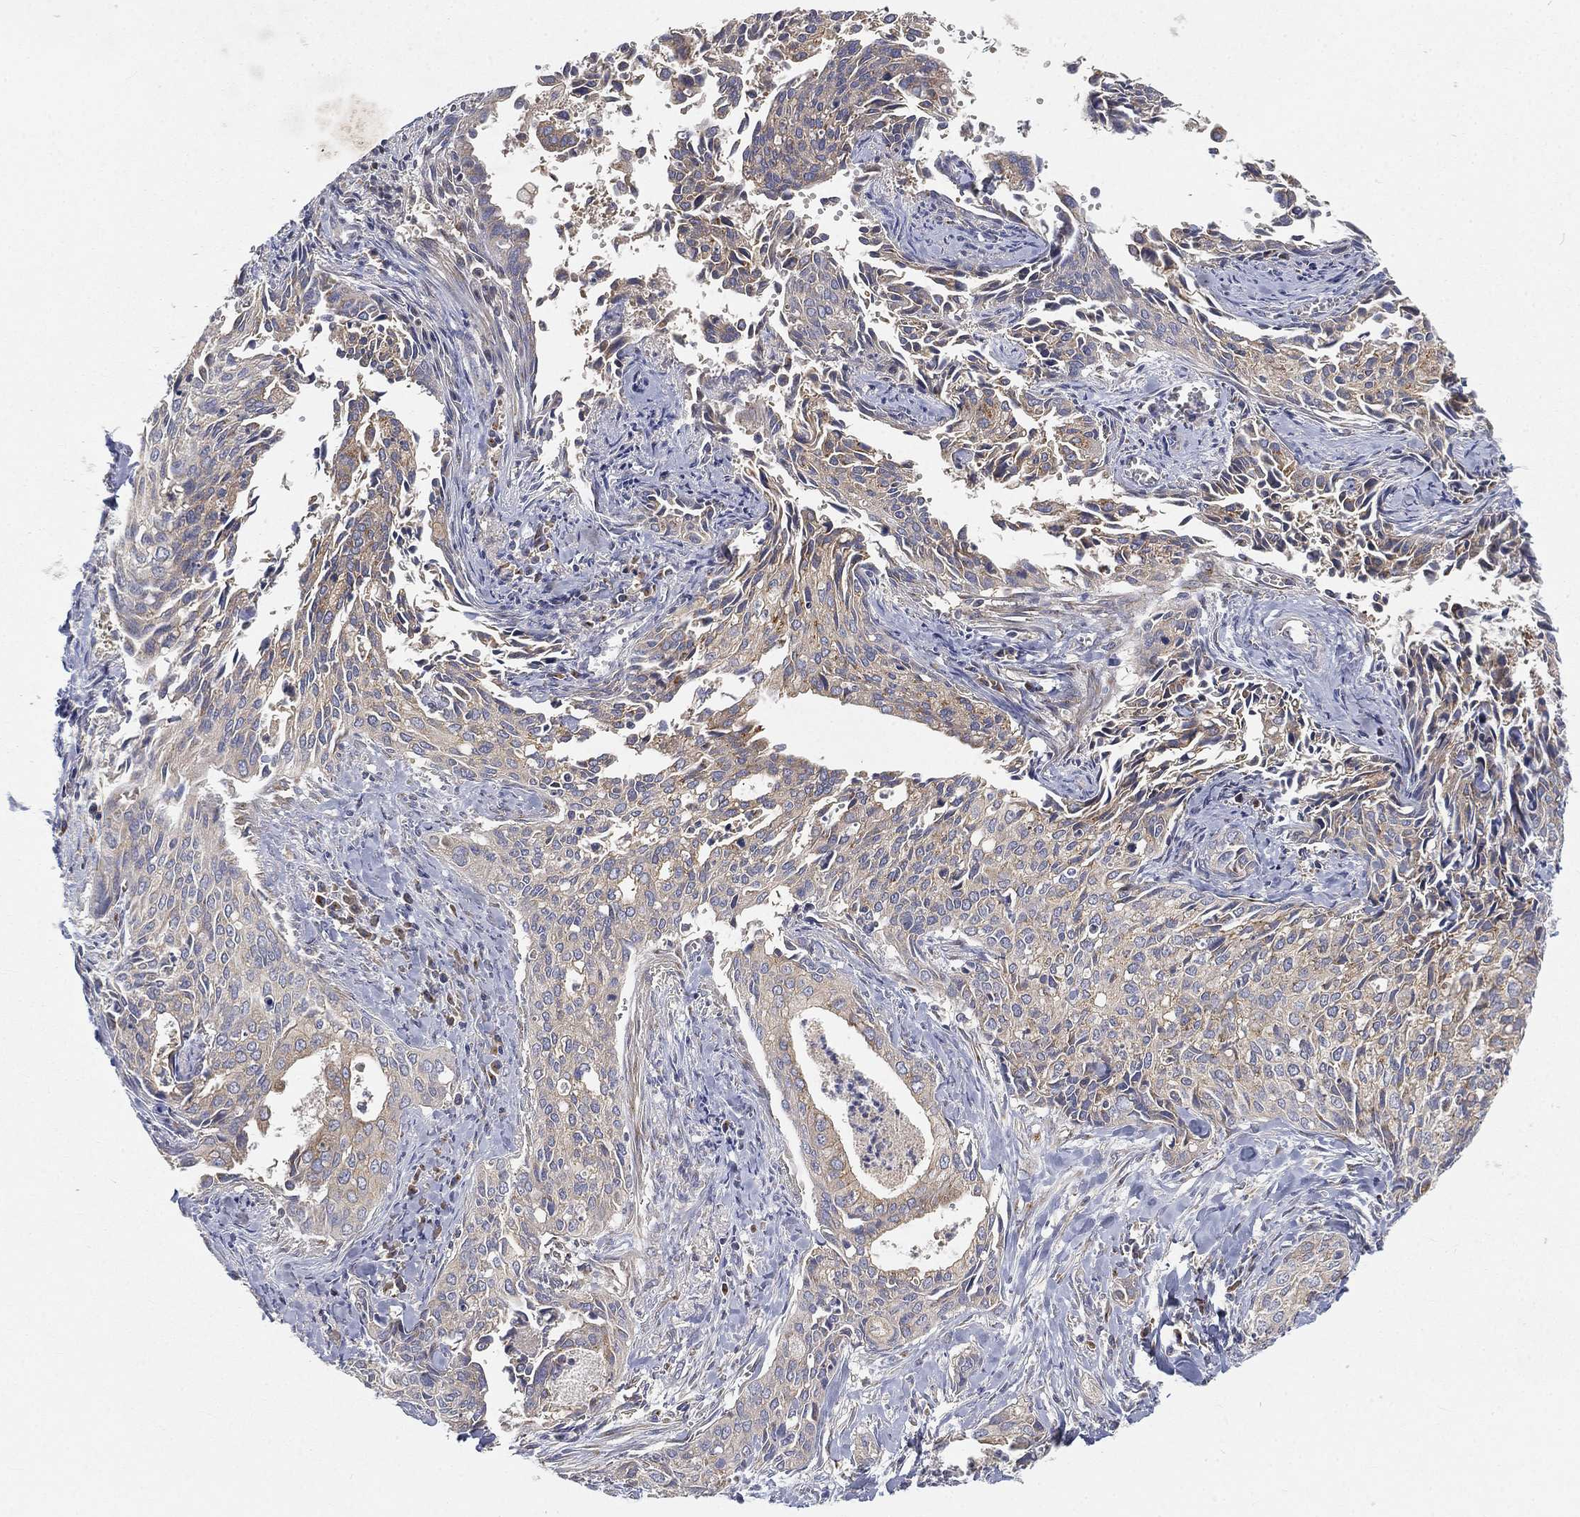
{"staining": {"intensity": "weak", "quantity": "<25%", "location": "cytoplasmic/membranous"}, "tissue": "cervical cancer", "cell_type": "Tumor cells", "image_type": "cancer", "snomed": [{"axis": "morphology", "description": "Squamous cell carcinoma, NOS"}, {"axis": "topography", "description": "Cervix"}], "caption": "Human cervical cancer (squamous cell carcinoma) stained for a protein using IHC exhibits no positivity in tumor cells.", "gene": "CTSL", "patient": {"sex": "female", "age": 29}}